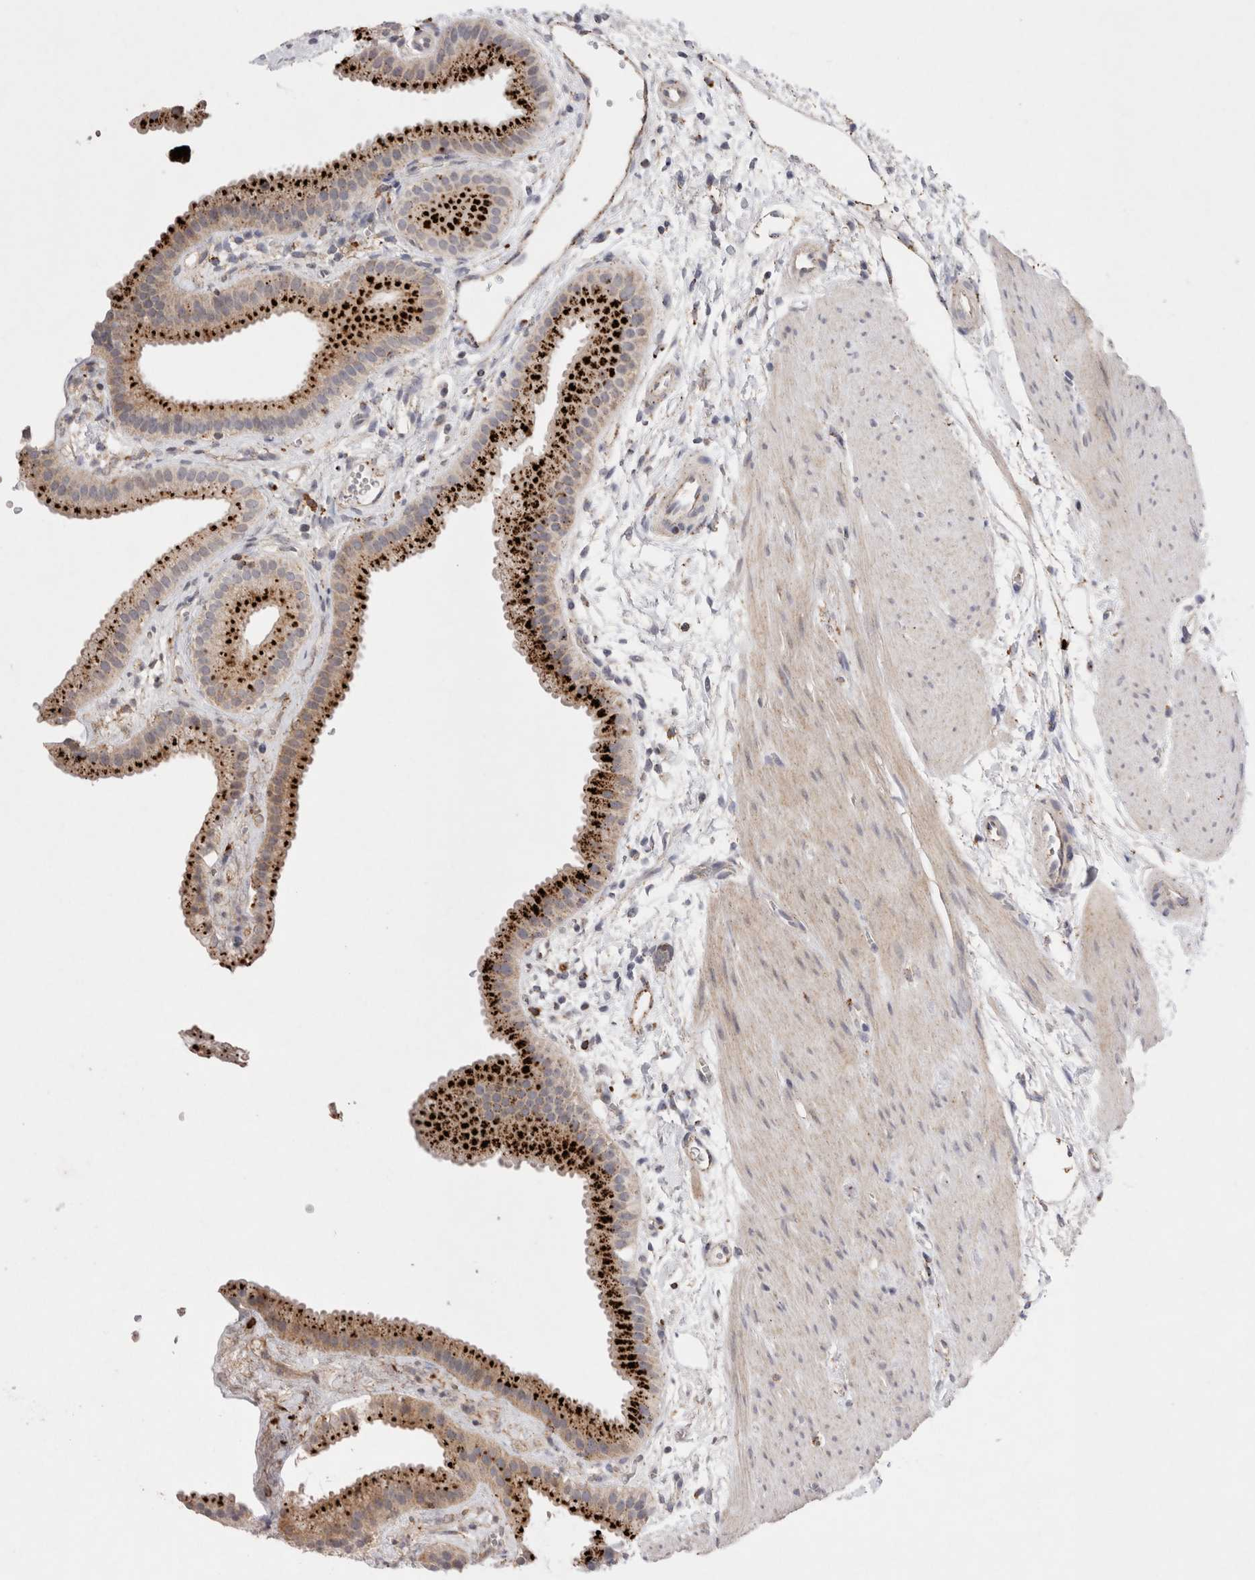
{"staining": {"intensity": "strong", "quantity": ">75%", "location": "cytoplasmic/membranous"}, "tissue": "gallbladder", "cell_type": "Glandular cells", "image_type": "normal", "snomed": [{"axis": "morphology", "description": "Normal tissue, NOS"}, {"axis": "topography", "description": "Gallbladder"}], "caption": "Glandular cells demonstrate strong cytoplasmic/membranous expression in approximately >75% of cells in normal gallbladder. The staining was performed using DAB (3,3'-diaminobenzidine) to visualize the protein expression in brown, while the nuclei were stained in blue with hematoxylin (Magnification: 20x).", "gene": "CTSA", "patient": {"sex": "female", "age": 64}}